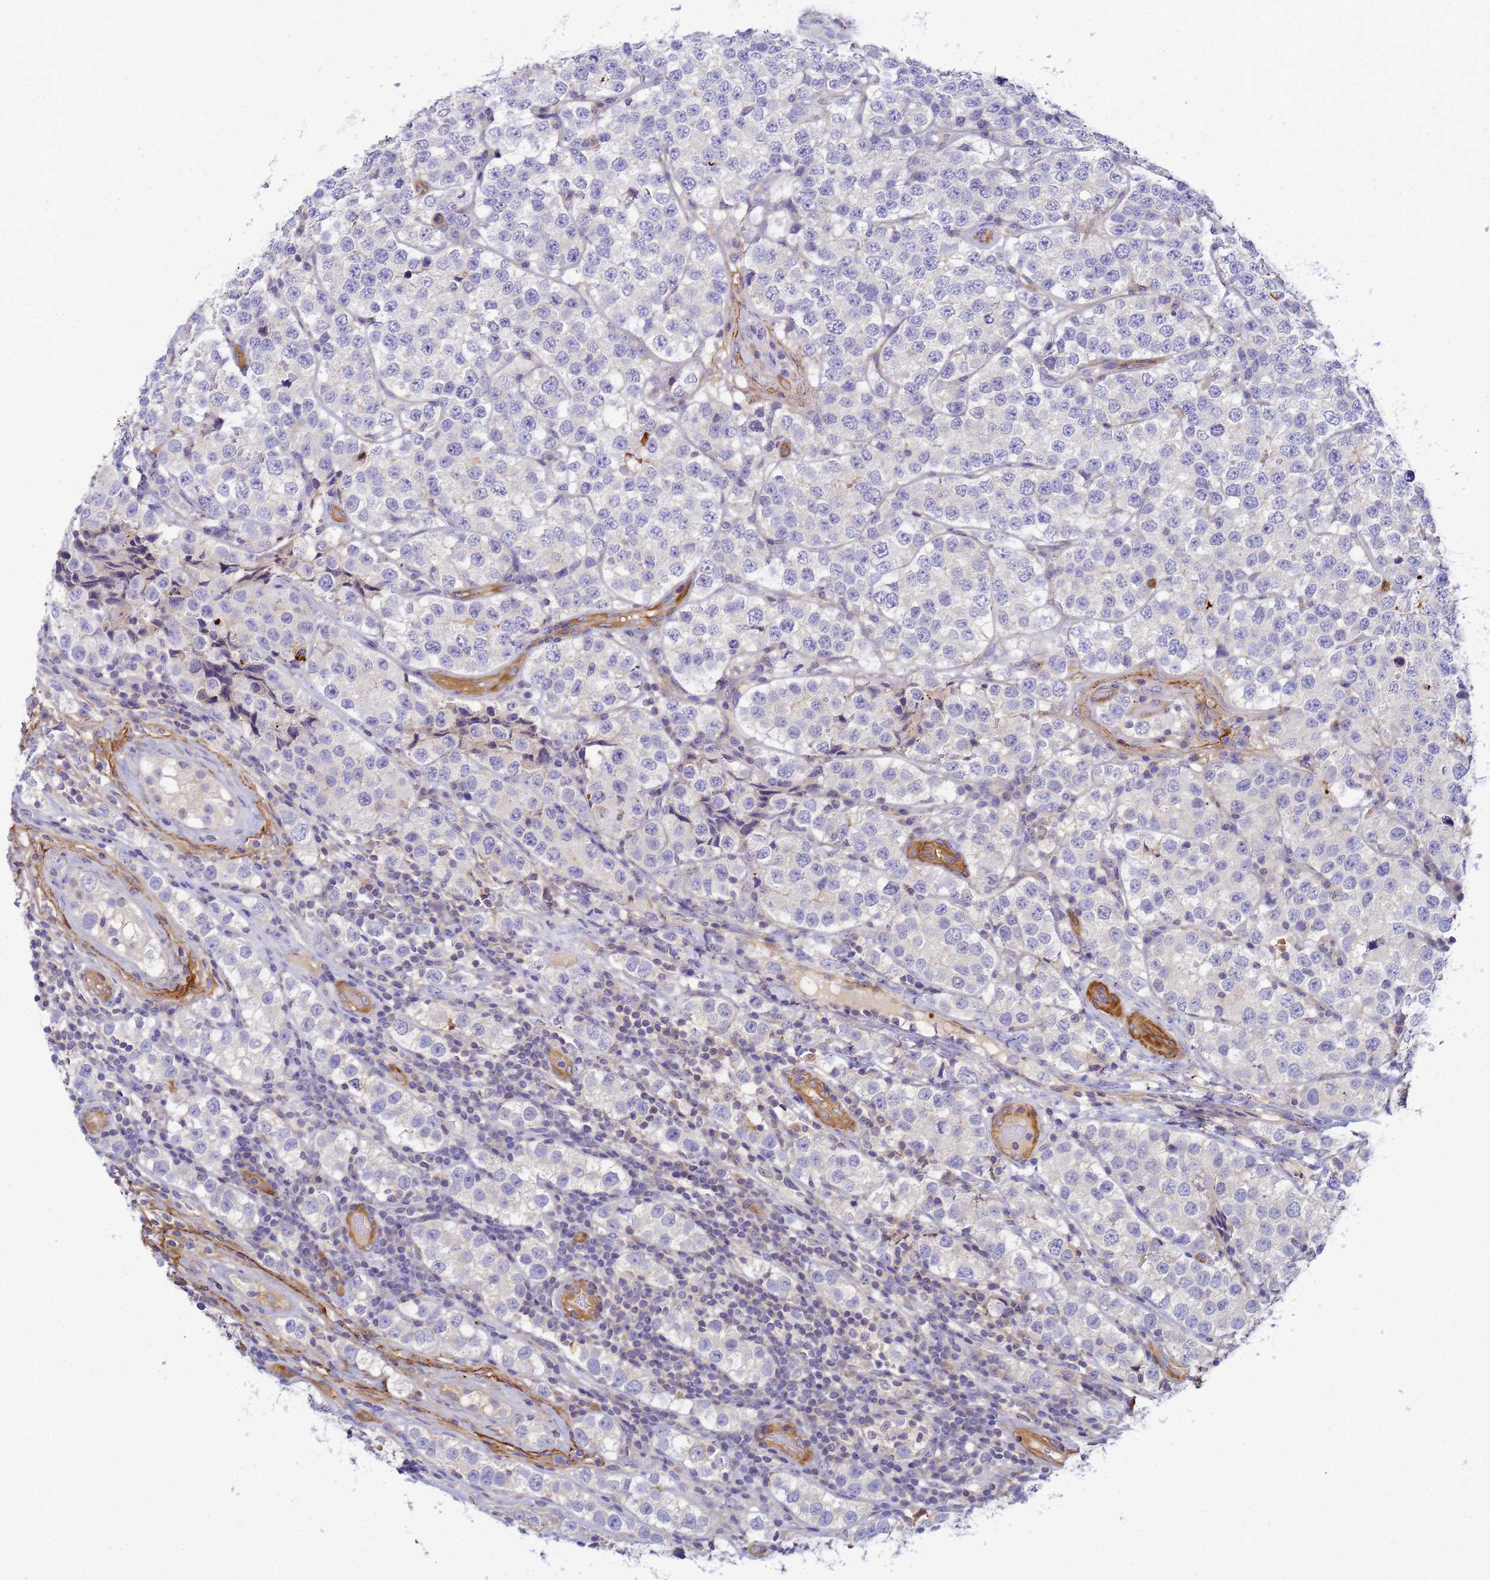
{"staining": {"intensity": "negative", "quantity": "none", "location": "none"}, "tissue": "testis cancer", "cell_type": "Tumor cells", "image_type": "cancer", "snomed": [{"axis": "morphology", "description": "Seminoma, NOS"}, {"axis": "topography", "description": "Testis"}], "caption": "IHC micrograph of neoplastic tissue: human testis cancer stained with DAB exhibits no significant protein expression in tumor cells. (Immunohistochemistry, brightfield microscopy, high magnification).", "gene": "MYL12A", "patient": {"sex": "male", "age": 34}}